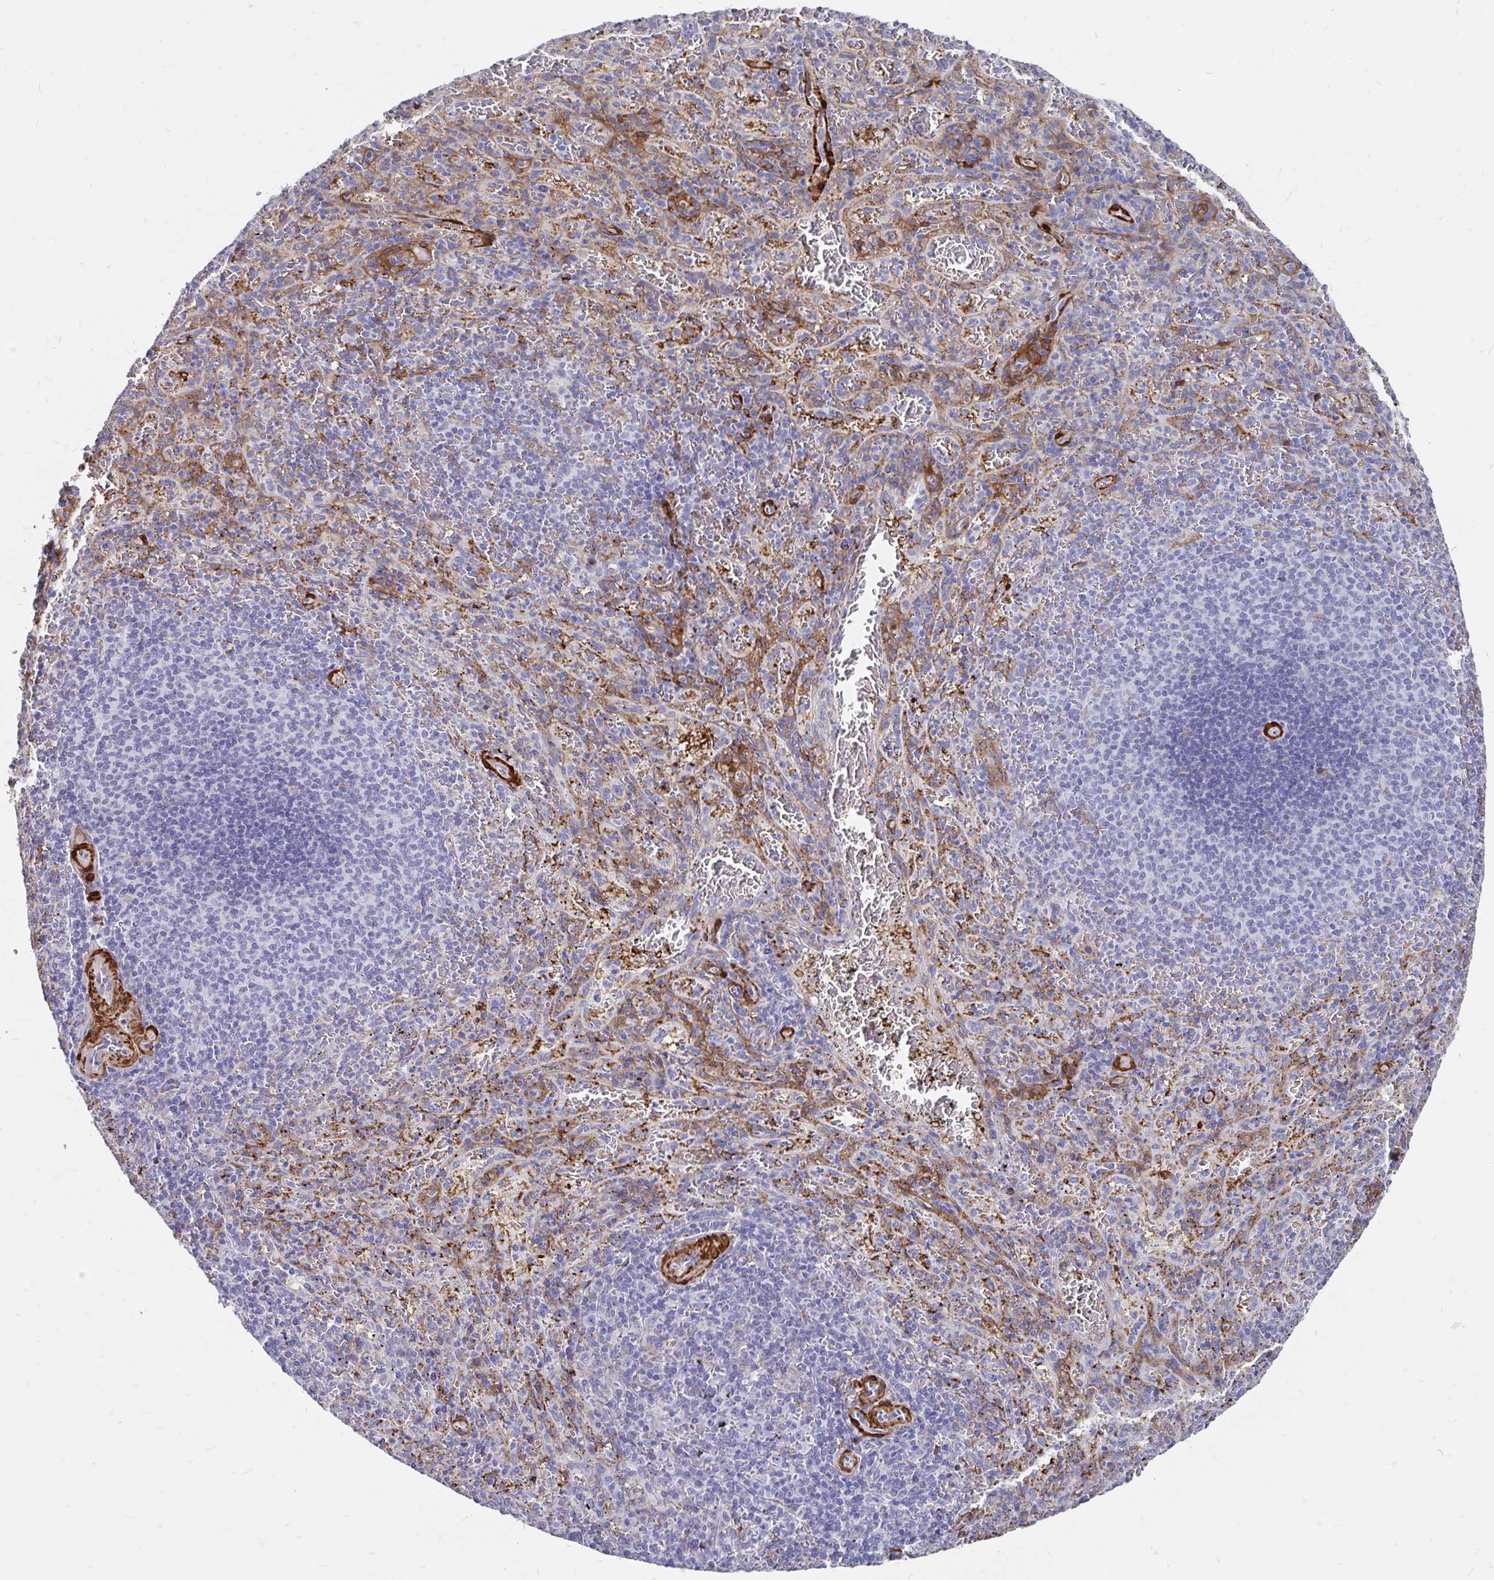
{"staining": {"intensity": "negative", "quantity": "none", "location": "none"}, "tissue": "spleen", "cell_type": "Cells in red pulp", "image_type": "normal", "snomed": [{"axis": "morphology", "description": "Normal tissue, NOS"}, {"axis": "topography", "description": "Spleen"}], "caption": "Immunohistochemistry (IHC) of unremarkable spleen shows no expression in cells in red pulp.", "gene": "CDKL1", "patient": {"sex": "male", "age": 57}}